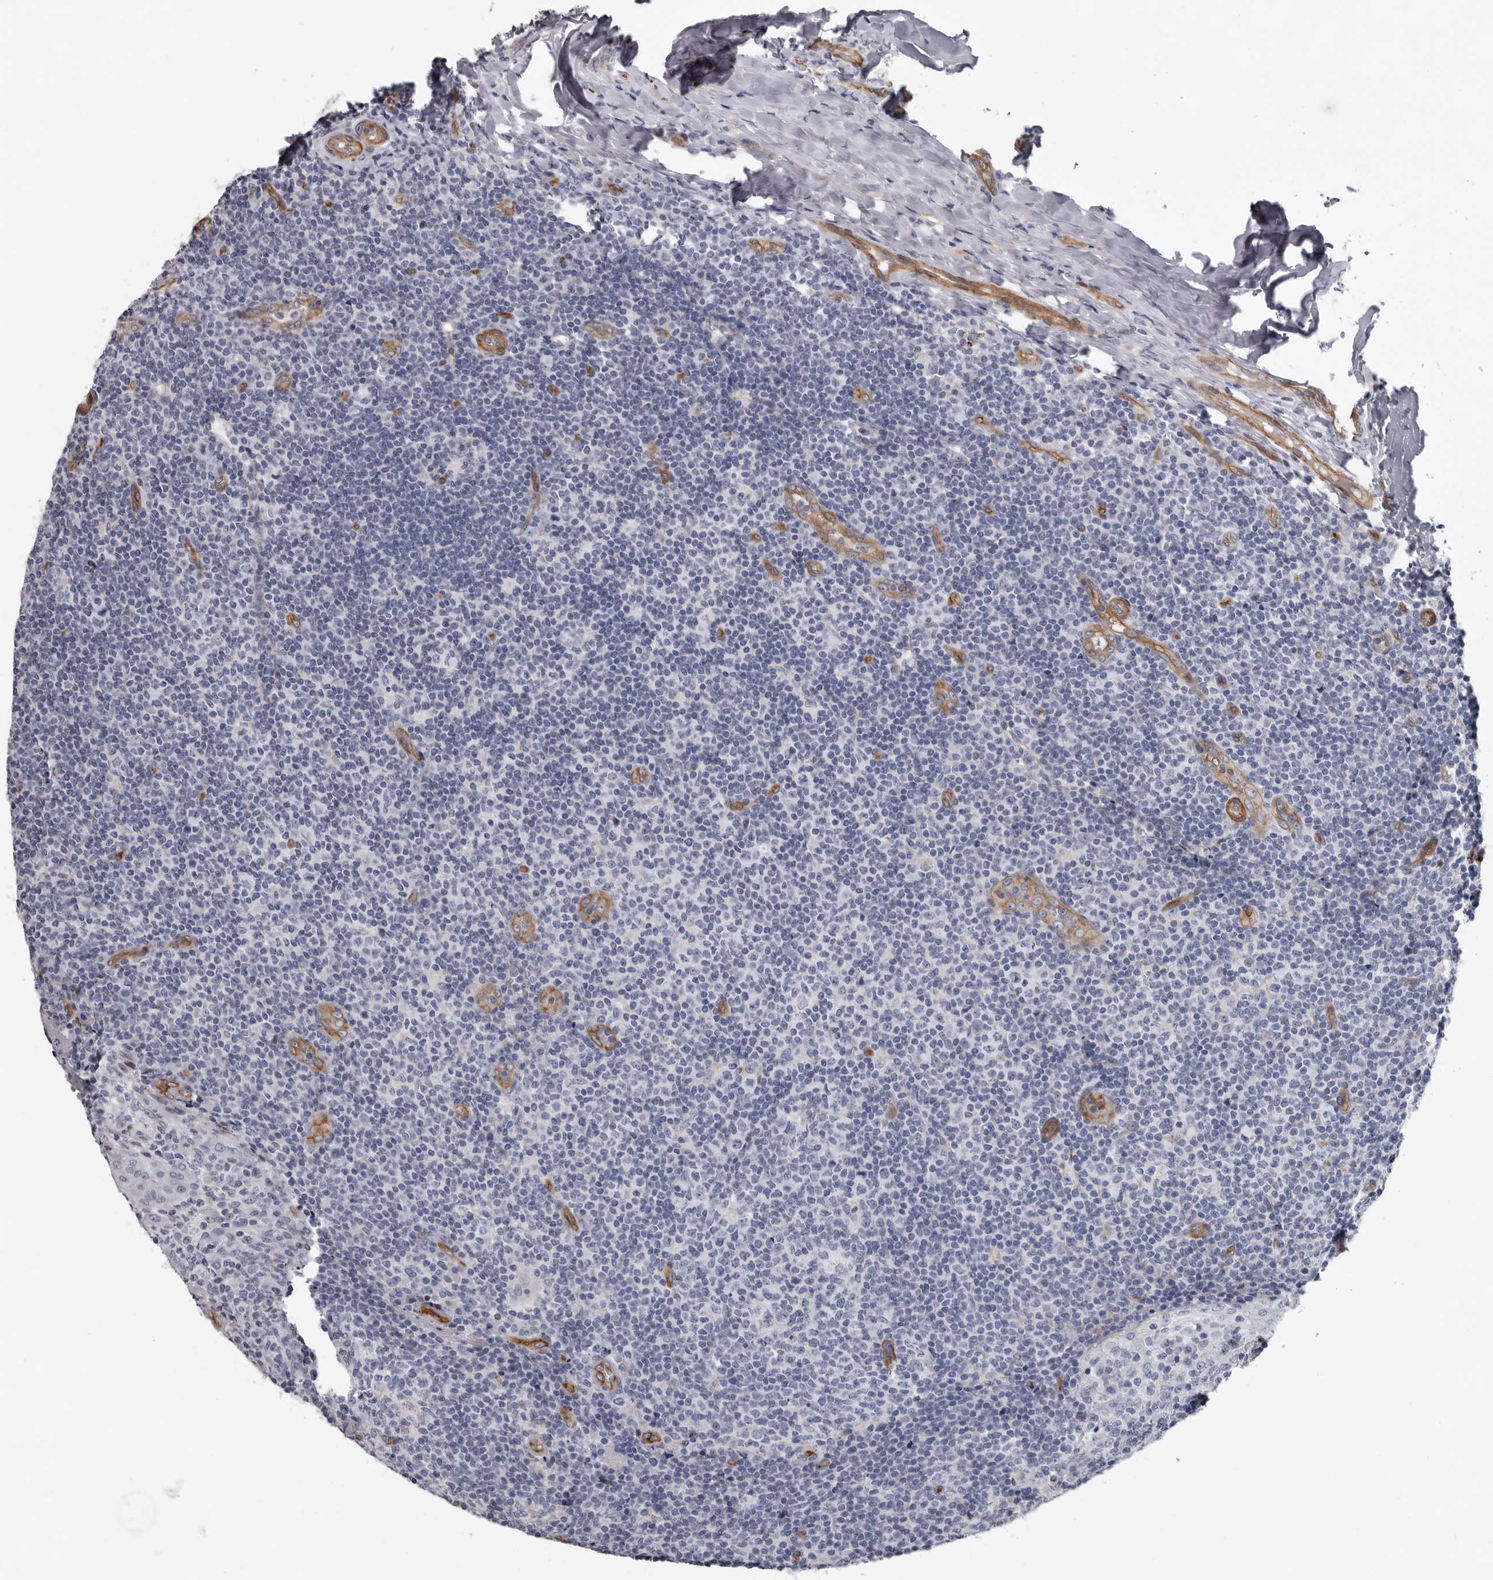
{"staining": {"intensity": "negative", "quantity": "none", "location": "none"}, "tissue": "tonsil", "cell_type": "Germinal center cells", "image_type": "normal", "snomed": [{"axis": "morphology", "description": "Normal tissue, NOS"}, {"axis": "topography", "description": "Tonsil"}], "caption": "An IHC micrograph of normal tonsil is shown. There is no staining in germinal center cells of tonsil.", "gene": "ADGRL4", "patient": {"sex": "female", "age": 19}}